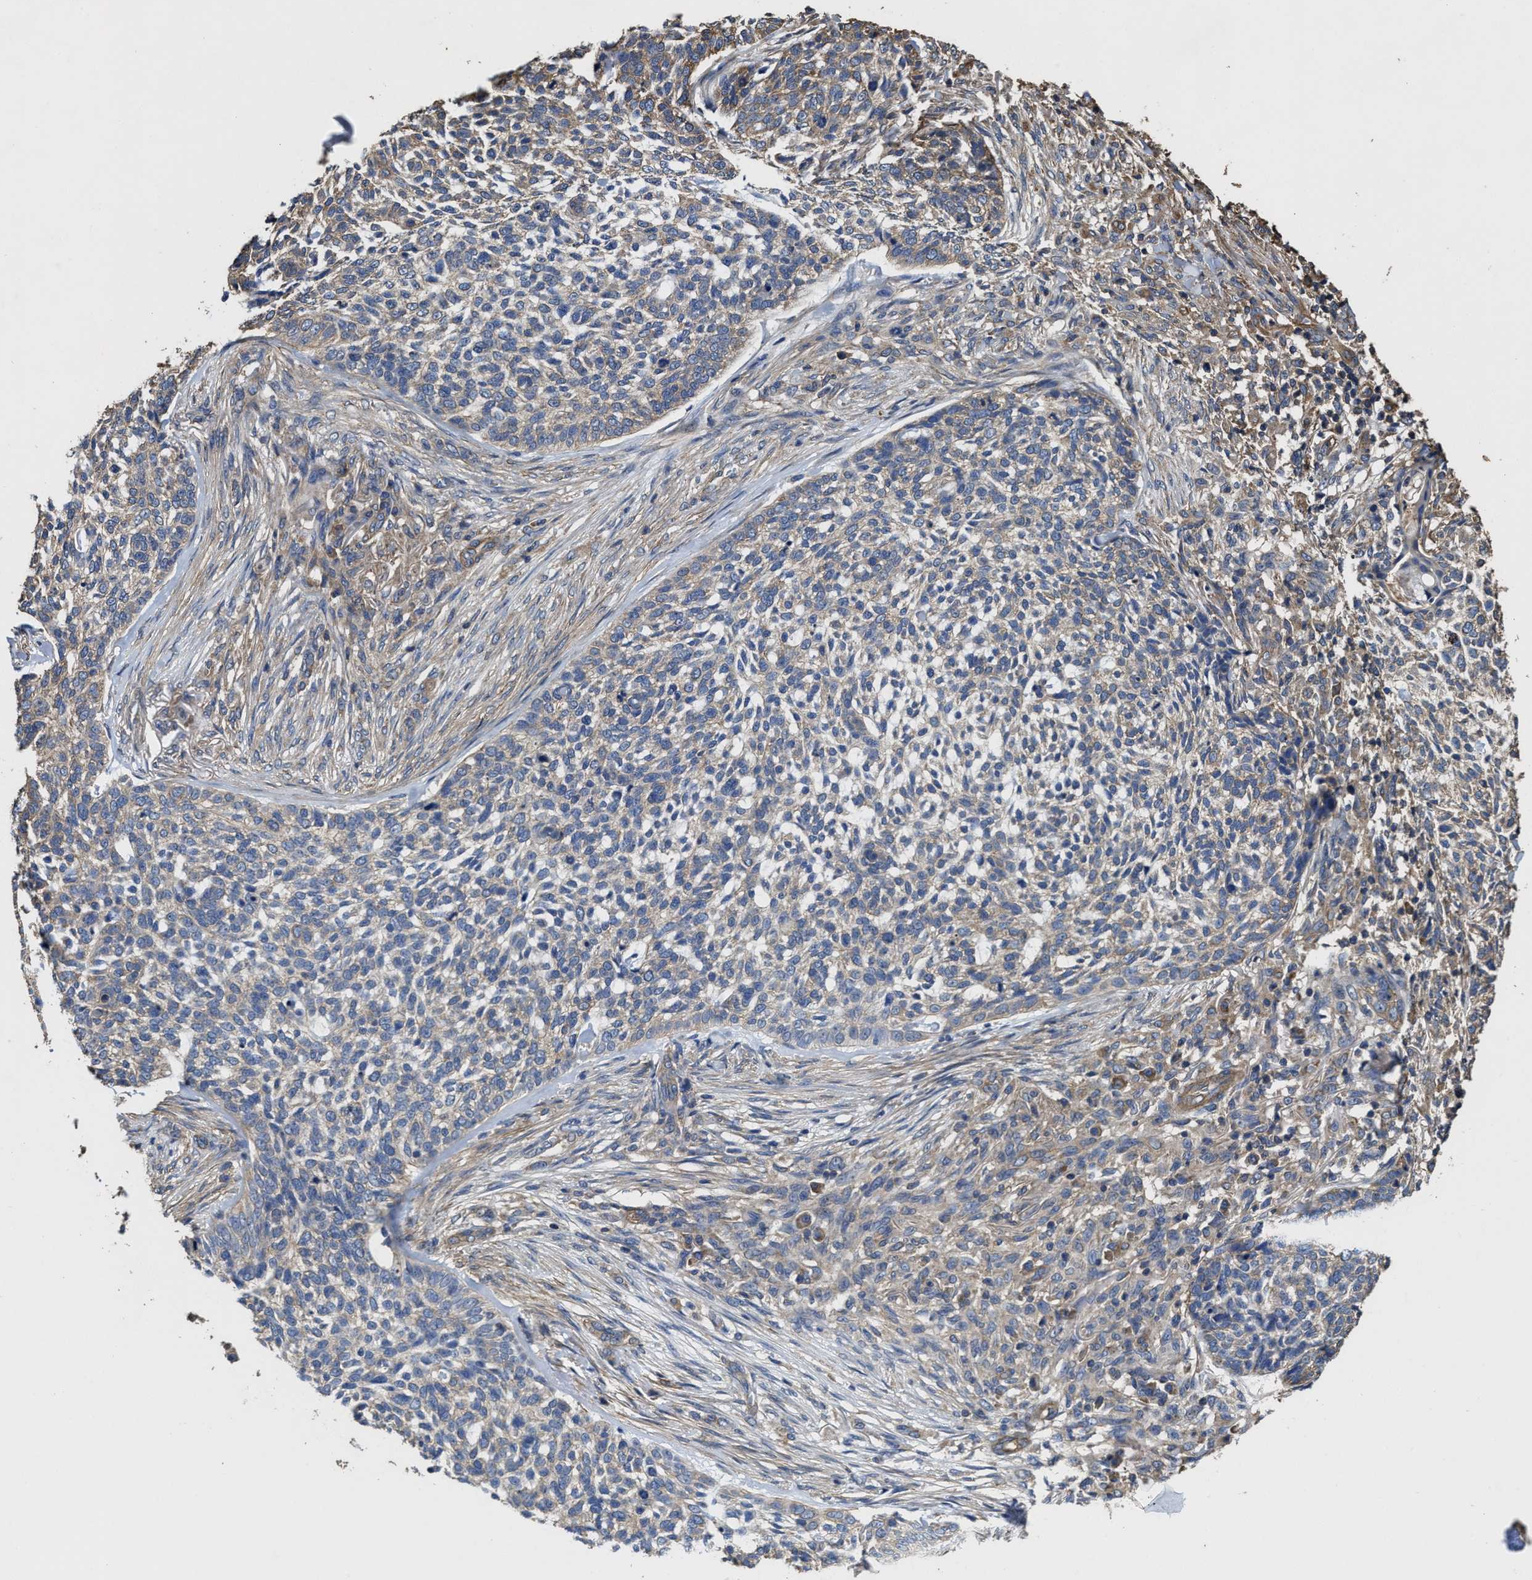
{"staining": {"intensity": "weak", "quantity": "<25%", "location": "cytoplasmic/membranous"}, "tissue": "skin cancer", "cell_type": "Tumor cells", "image_type": "cancer", "snomed": [{"axis": "morphology", "description": "Basal cell carcinoma"}, {"axis": "topography", "description": "Skin"}], "caption": "Immunohistochemistry of human skin cancer (basal cell carcinoma) reveals no staining in tumor cells.", "gene": "SFXN4", "patient": {"sex": "female", "age": 64}}